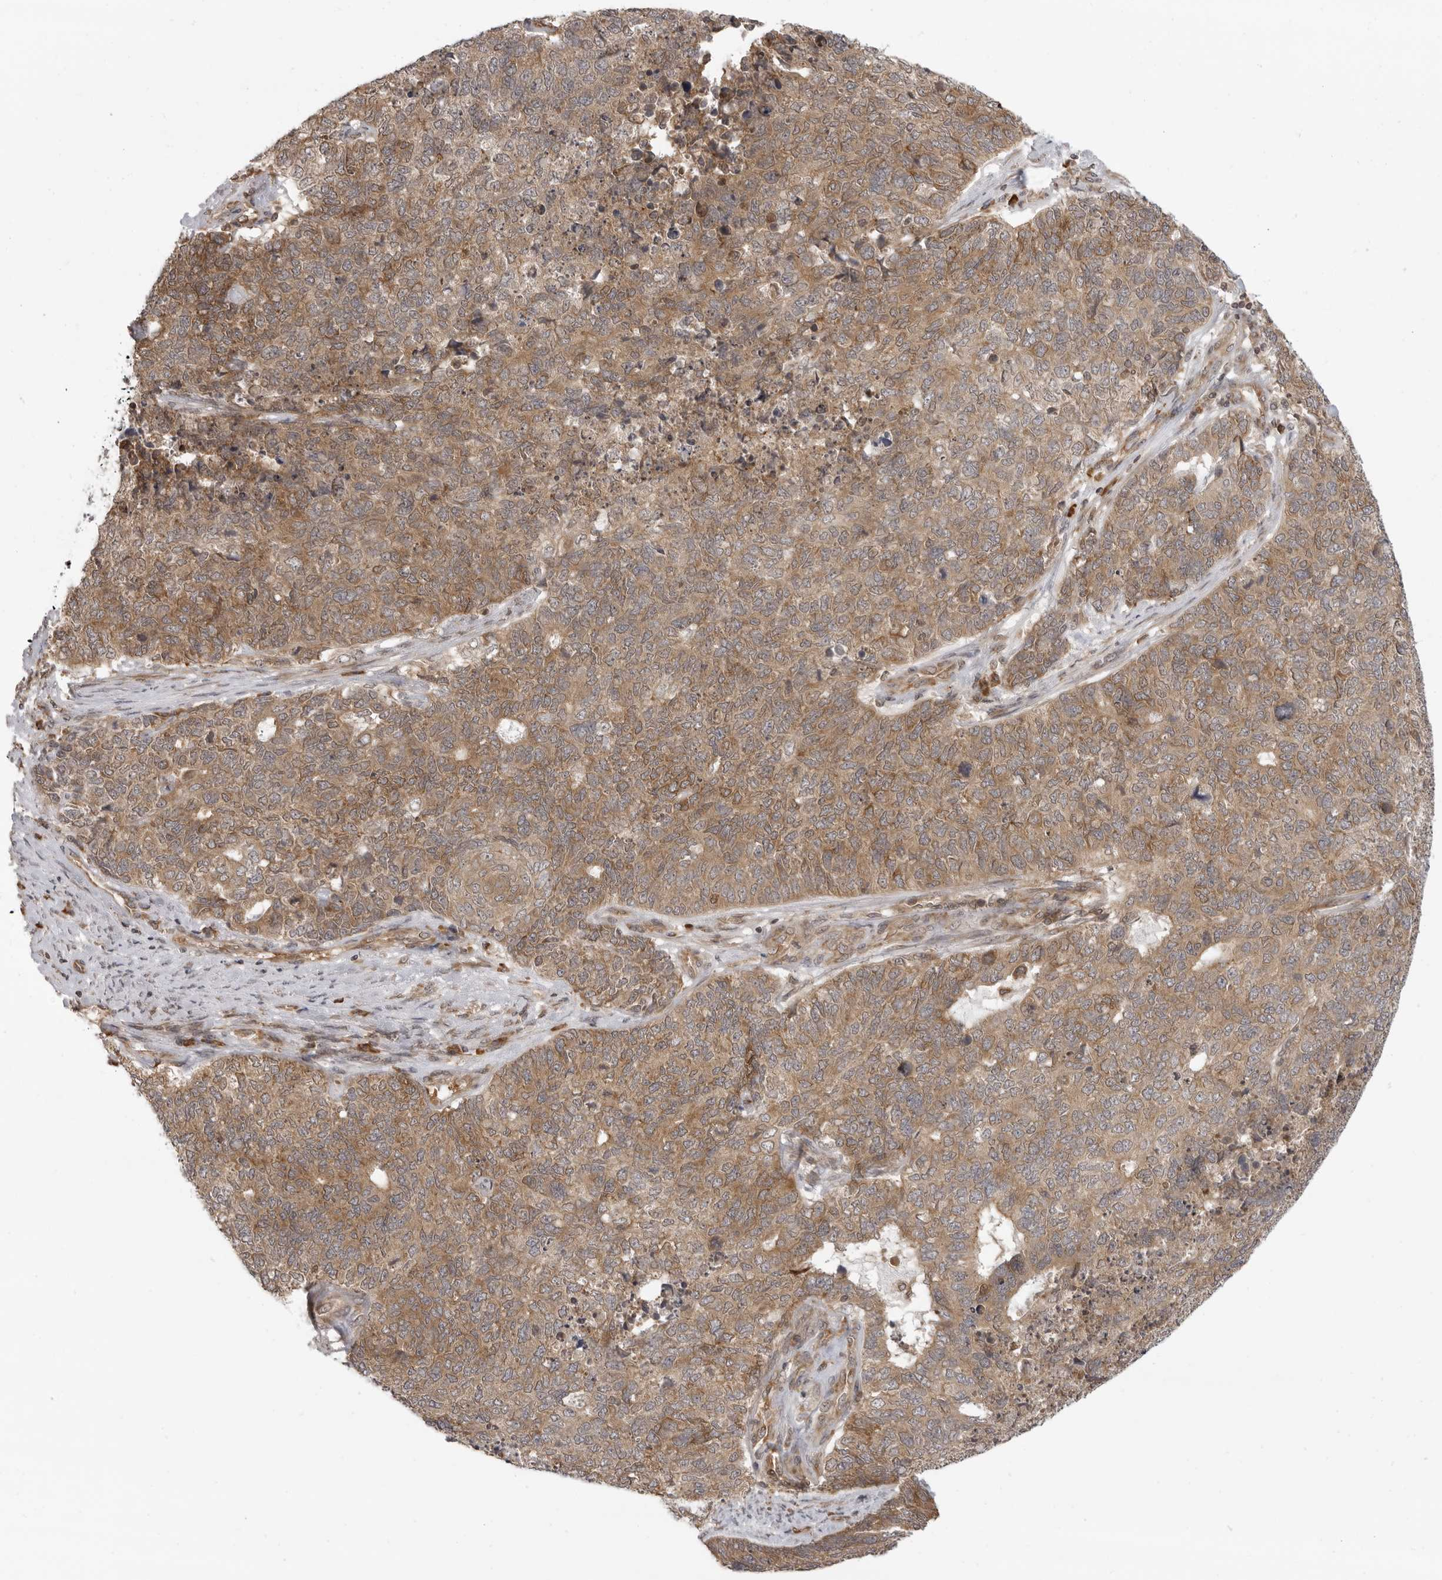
{"staining": {"intensity": "moderate", "quantity": ">75%", "location": "cytoplasmic/membranous"}, "tissue": "cervical cancer", "cell_type": "Tumor cells", "image_type": "cancer", "snomed": [{"axis": "morphology", "description": "Squamous cell carcinoma, NOS"}, {"axis": "topography", "description": "Cervix"}], "caption": "Moderate cytoplasmic/membranous expression is present in about >75% of tumor cells in squamous cell carcinoma (cervical). The protein of interest is stained brown, and the nuclei are stained in blue (DAB IHC with brightfield microscopy, high magnification).", "gene": "PRRC2A", "patient": {"sex": "female", "age": 63}}